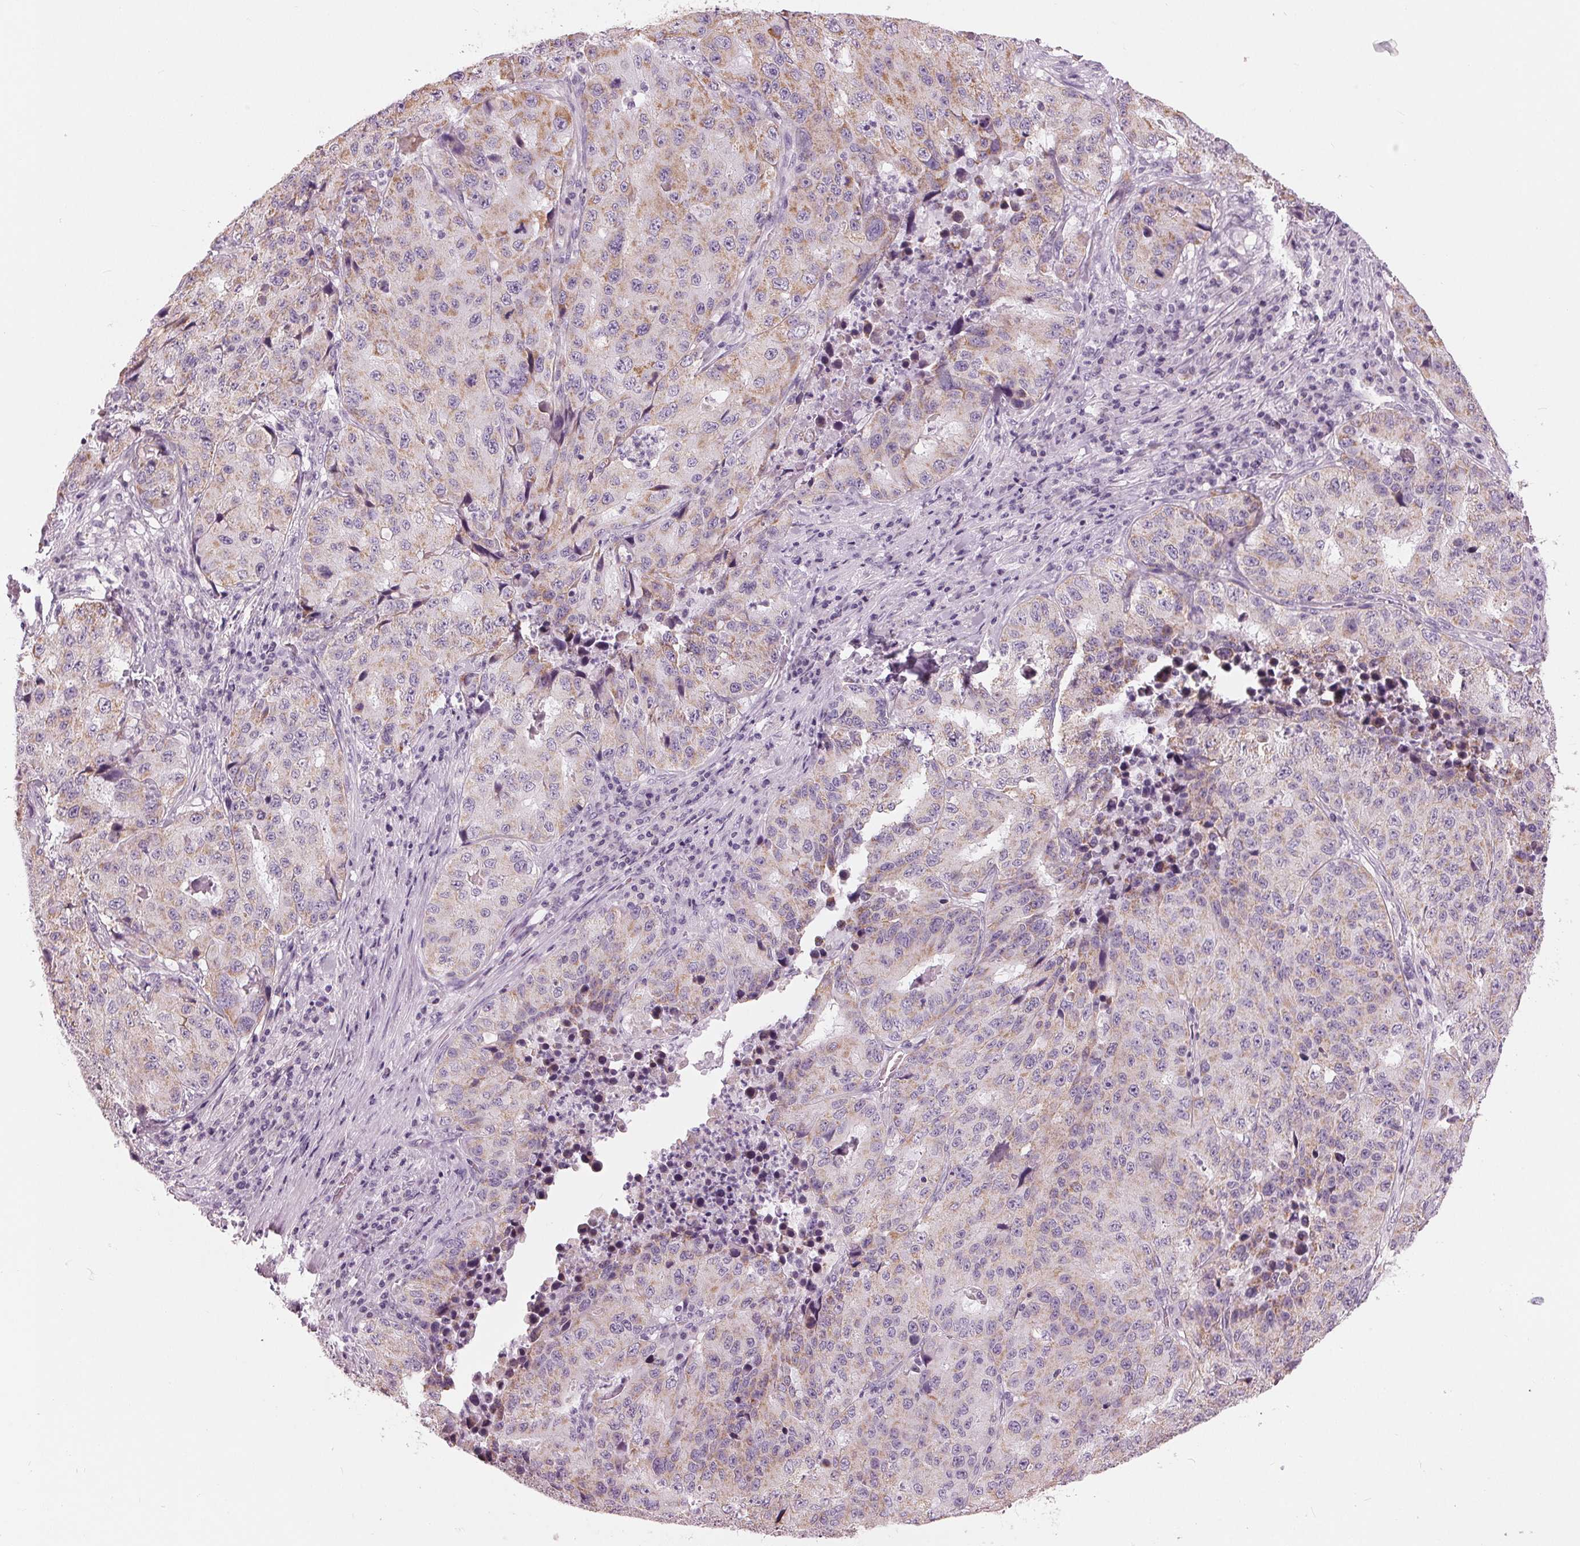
{"staining": {"intensity": "weak", "quantity": "25%-75%", "location": "cytoplasmic/membranous"}, "tissue": "stomach cancer", "cell_type": "Tumor cells", "image_type": "cancer", "snomed": [{"axis": "morphology", "description": "Adenocarcinoma, NOS"}, {"axis": "topography", "description": "Stomach"}], "caption": "Immunohistochemistry (IHC) (DAB (3,3'-diaminobenzidine)) staining of human adenocarcinoma (stomach) reveals weak cytoplasmic/membranous protein positivity in approximately 25%-75% of tumor cells.", "gene": "SAMD4A", "patient": {"sex": "male", "age": 71}}